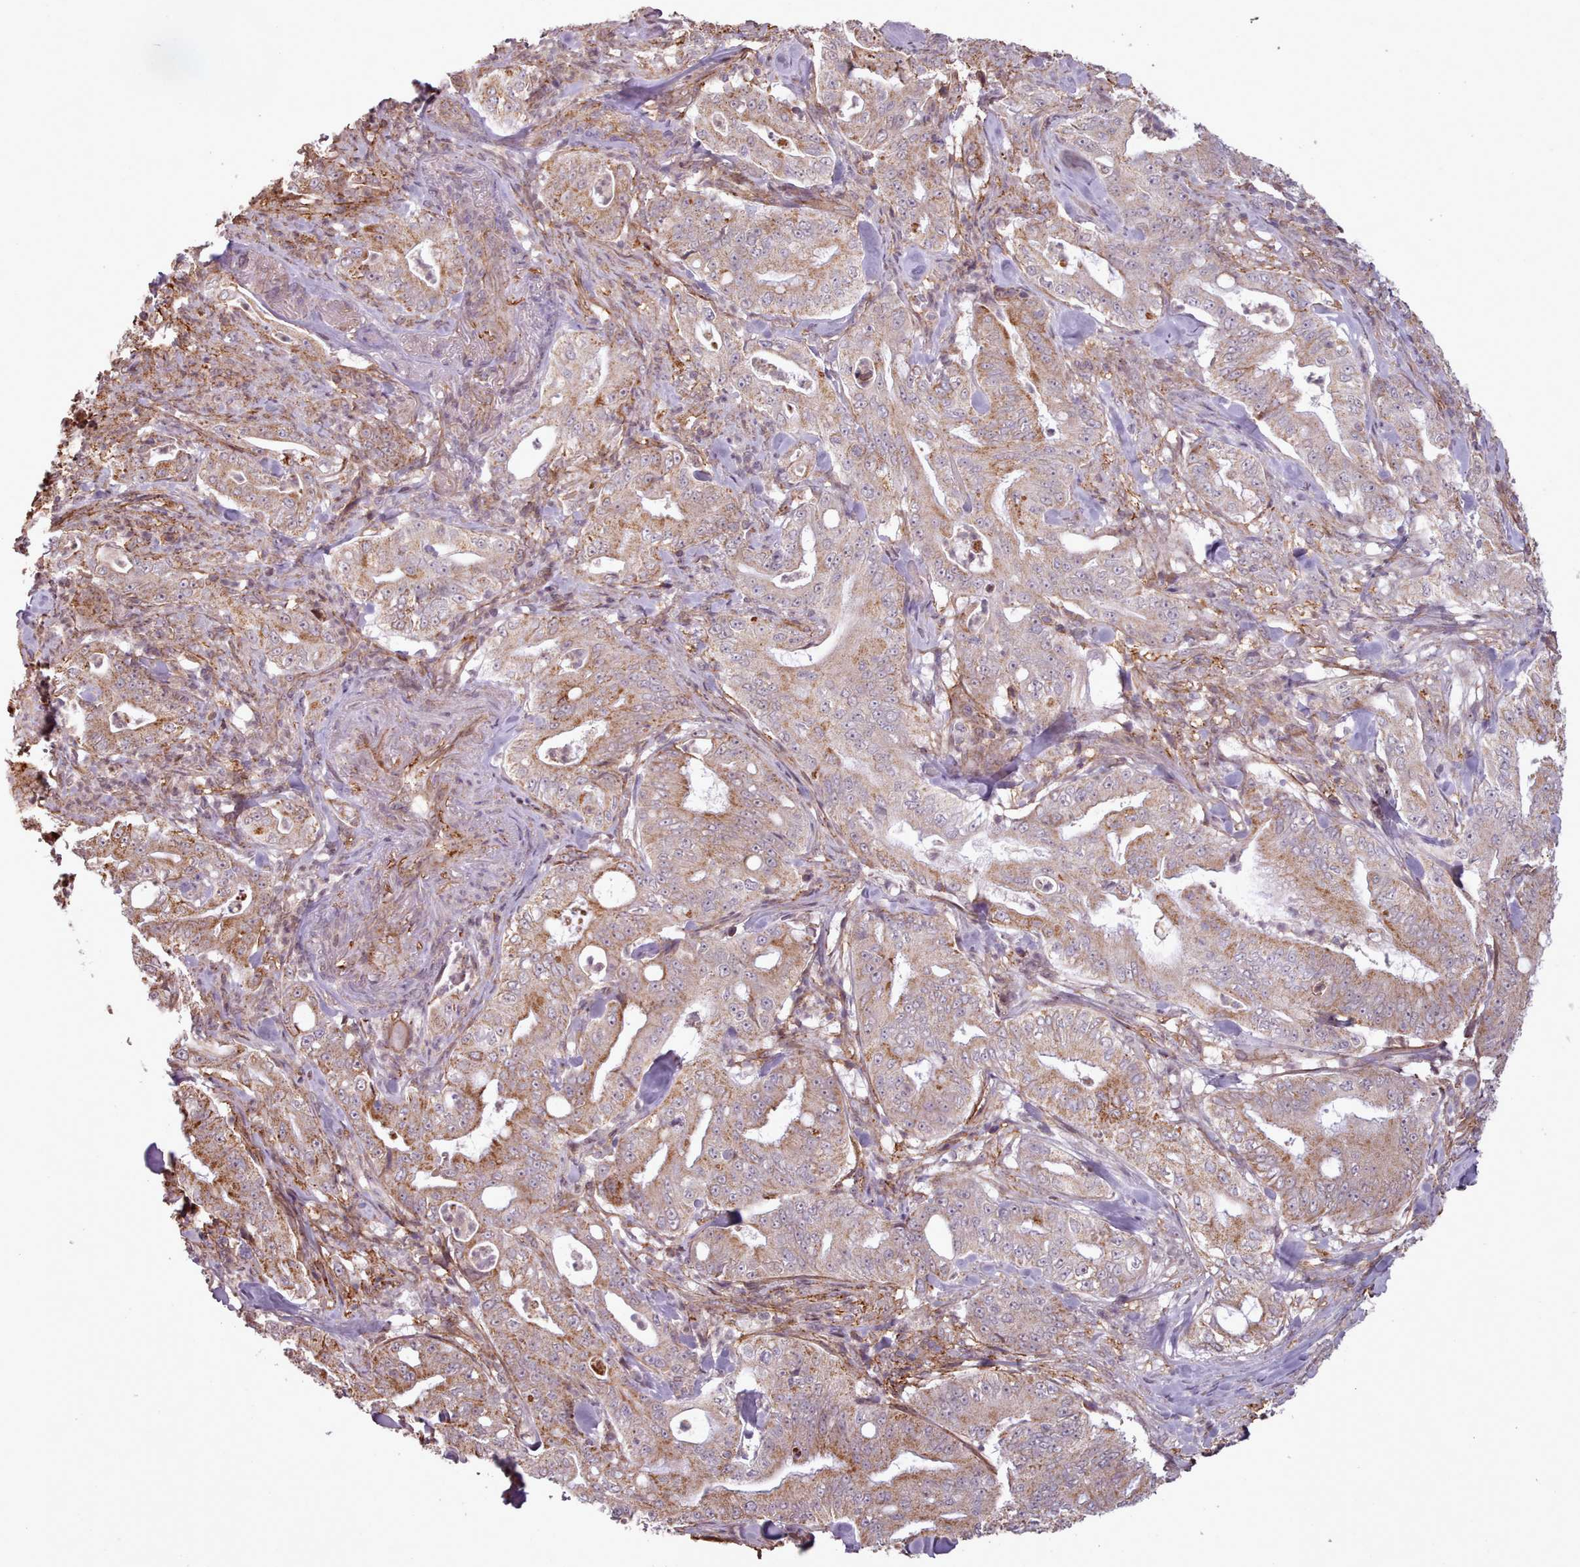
{"staining": {"intensity": "moderate", "quantity": ">75%", "location": "cytoplasmic/membranous"}, "tissue": "pancreatic cancer", "cell_type": "Tumor cells", "image_type": "cancer", "snomed": [{"axis": "morphology", "description": "Adenocarcinoma, NOS"}, {"axis": "topography", "description": "Pancreas"}], "caption": "IHC photomicrograph of human pancreatic cancer (adenocarcinoma) stained for a protein (brown), which demonstrates medium levels of moderate cytoplasmic/membranous staining in about >75% of tumor cells.", "gene": "ZMYM4", "patient": {"sex": "male", "age": 71}}